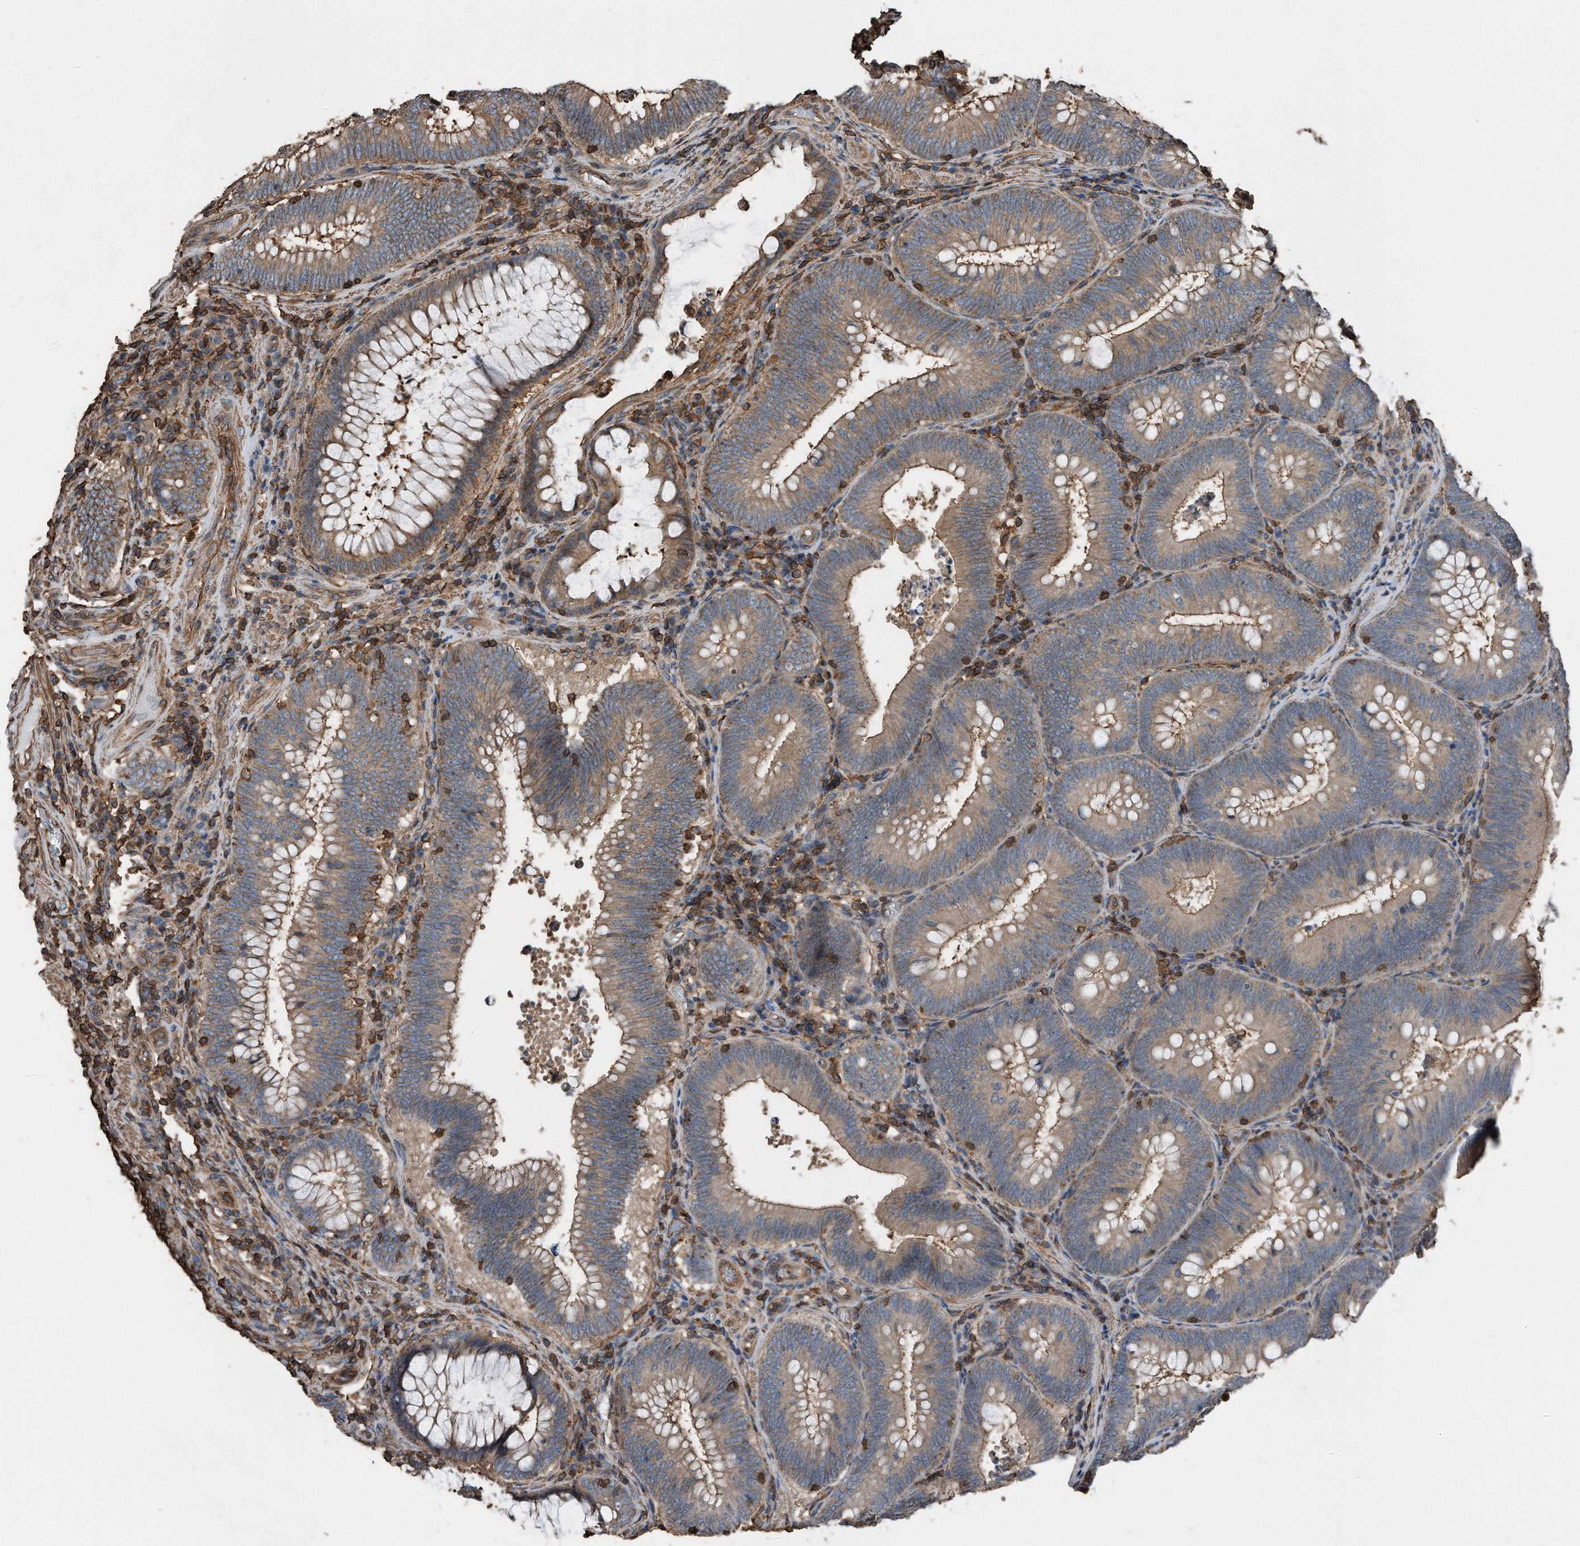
{"staining": {"intensity": "moderate", "quantity": ">75%", "location": "cytoplasmic/membranous"}, "tissue": "colorectal cancer", "cell_type": "Tumor cells", "image_type": "cancer", "snomed": [{"axis": "morphology", "description": "Normal tissue, NOS"}, {"axis": "topography", "description": "Colon"}], "caption": "Human colorectal cancer stained with a protein marker demonstrates moderate staining in tumor cells.", "gene": "RSPO3", "patient": {"sex": "female", "age": 82}}